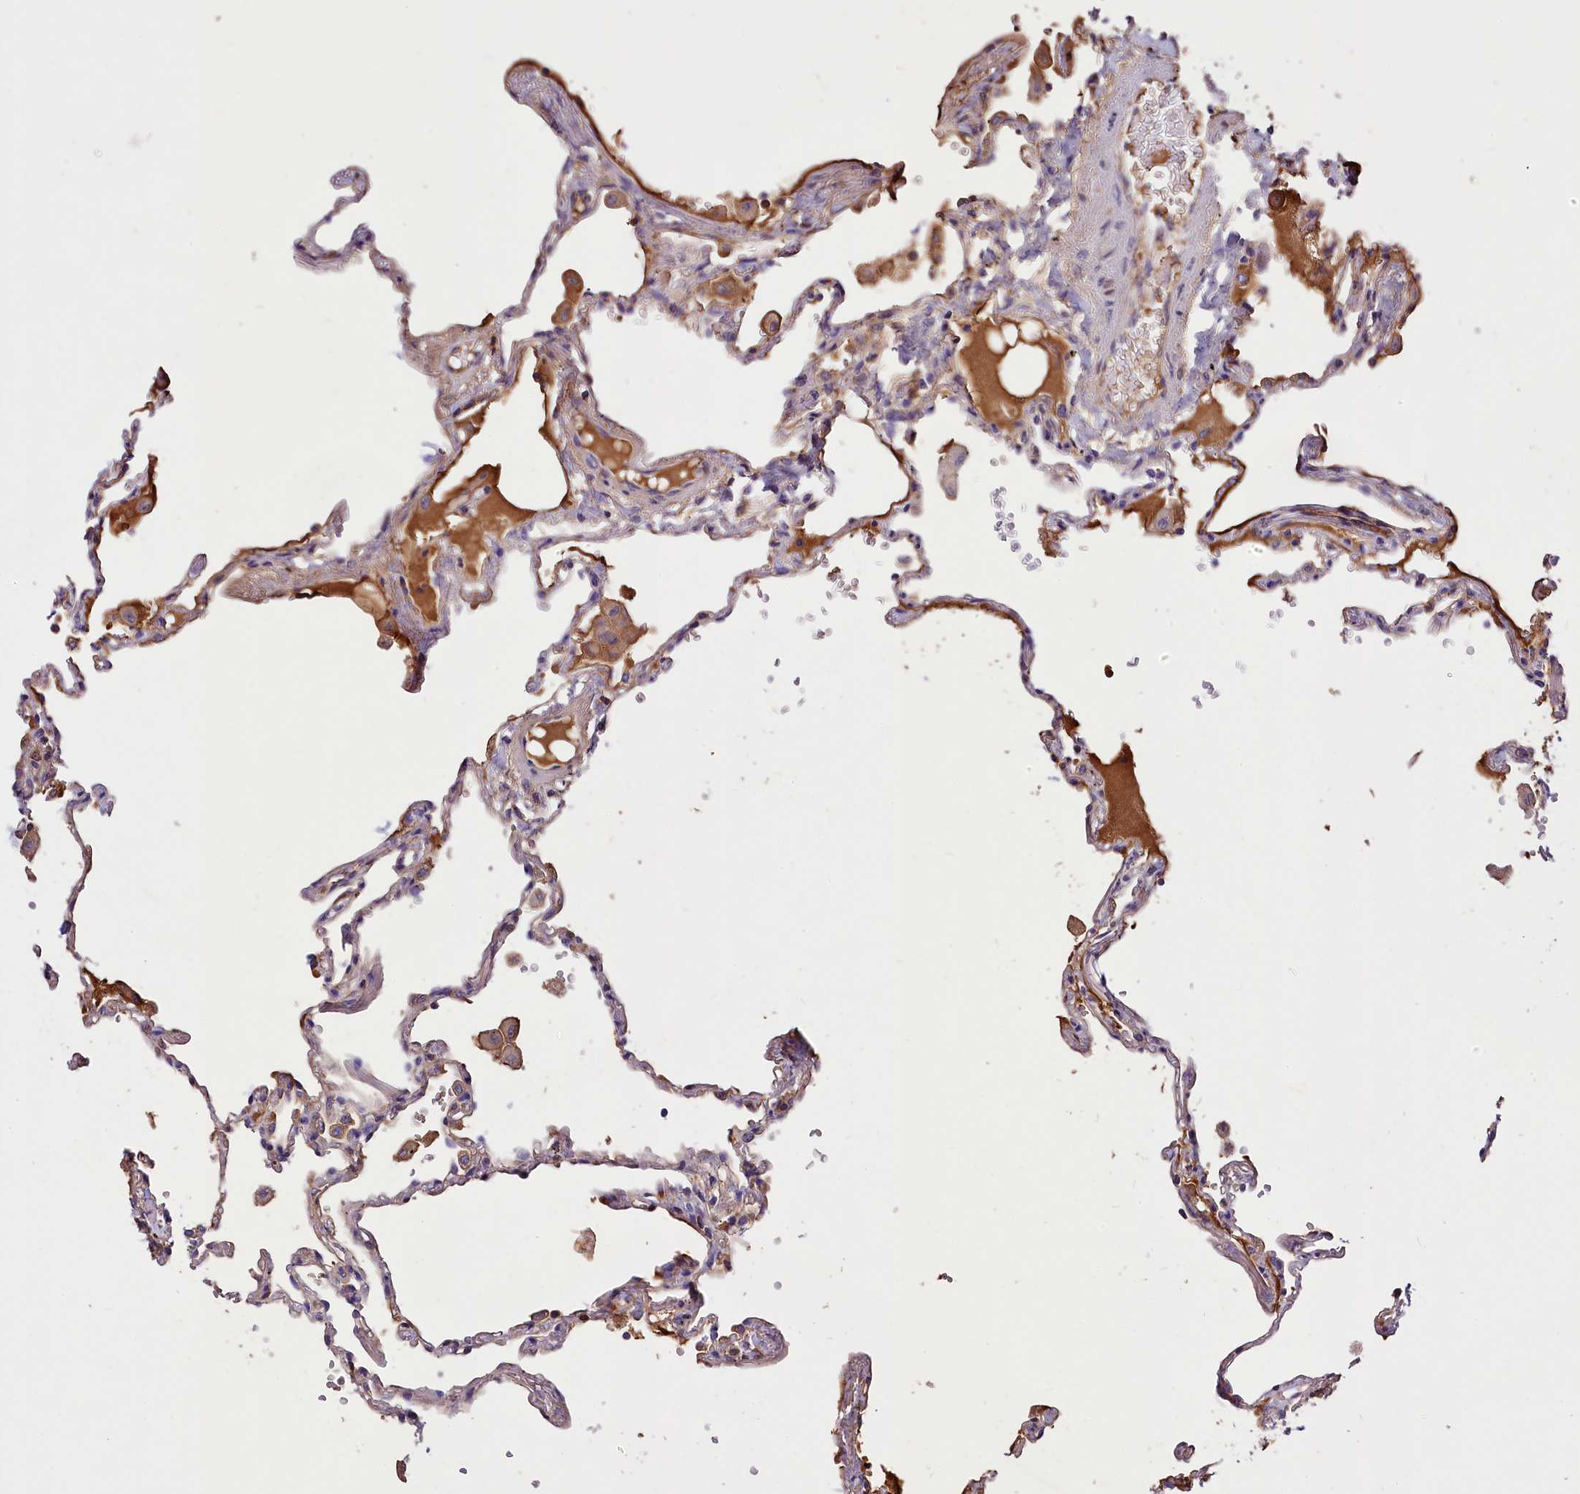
{"staining": {"intensity": "moderate", "quantity": "<25%", "location": "cytoplasmic/membranous"}, "tissue": "lung", "cell_type": "Alveolar cells", "image_type": "normal", "snomed": [{"axis": "morphology", "description": "Normal tissue, NOS"}, {"axis": "topography", "description": "Lung"}], "caption": "This is an image of immunohistochemistry staining of benign lung, which shows moderate positivity in the cytoplasmic/membranous of alveolar cells.", "gene": "ARMC6", "patient": {"sex": "female", "age": 67}}